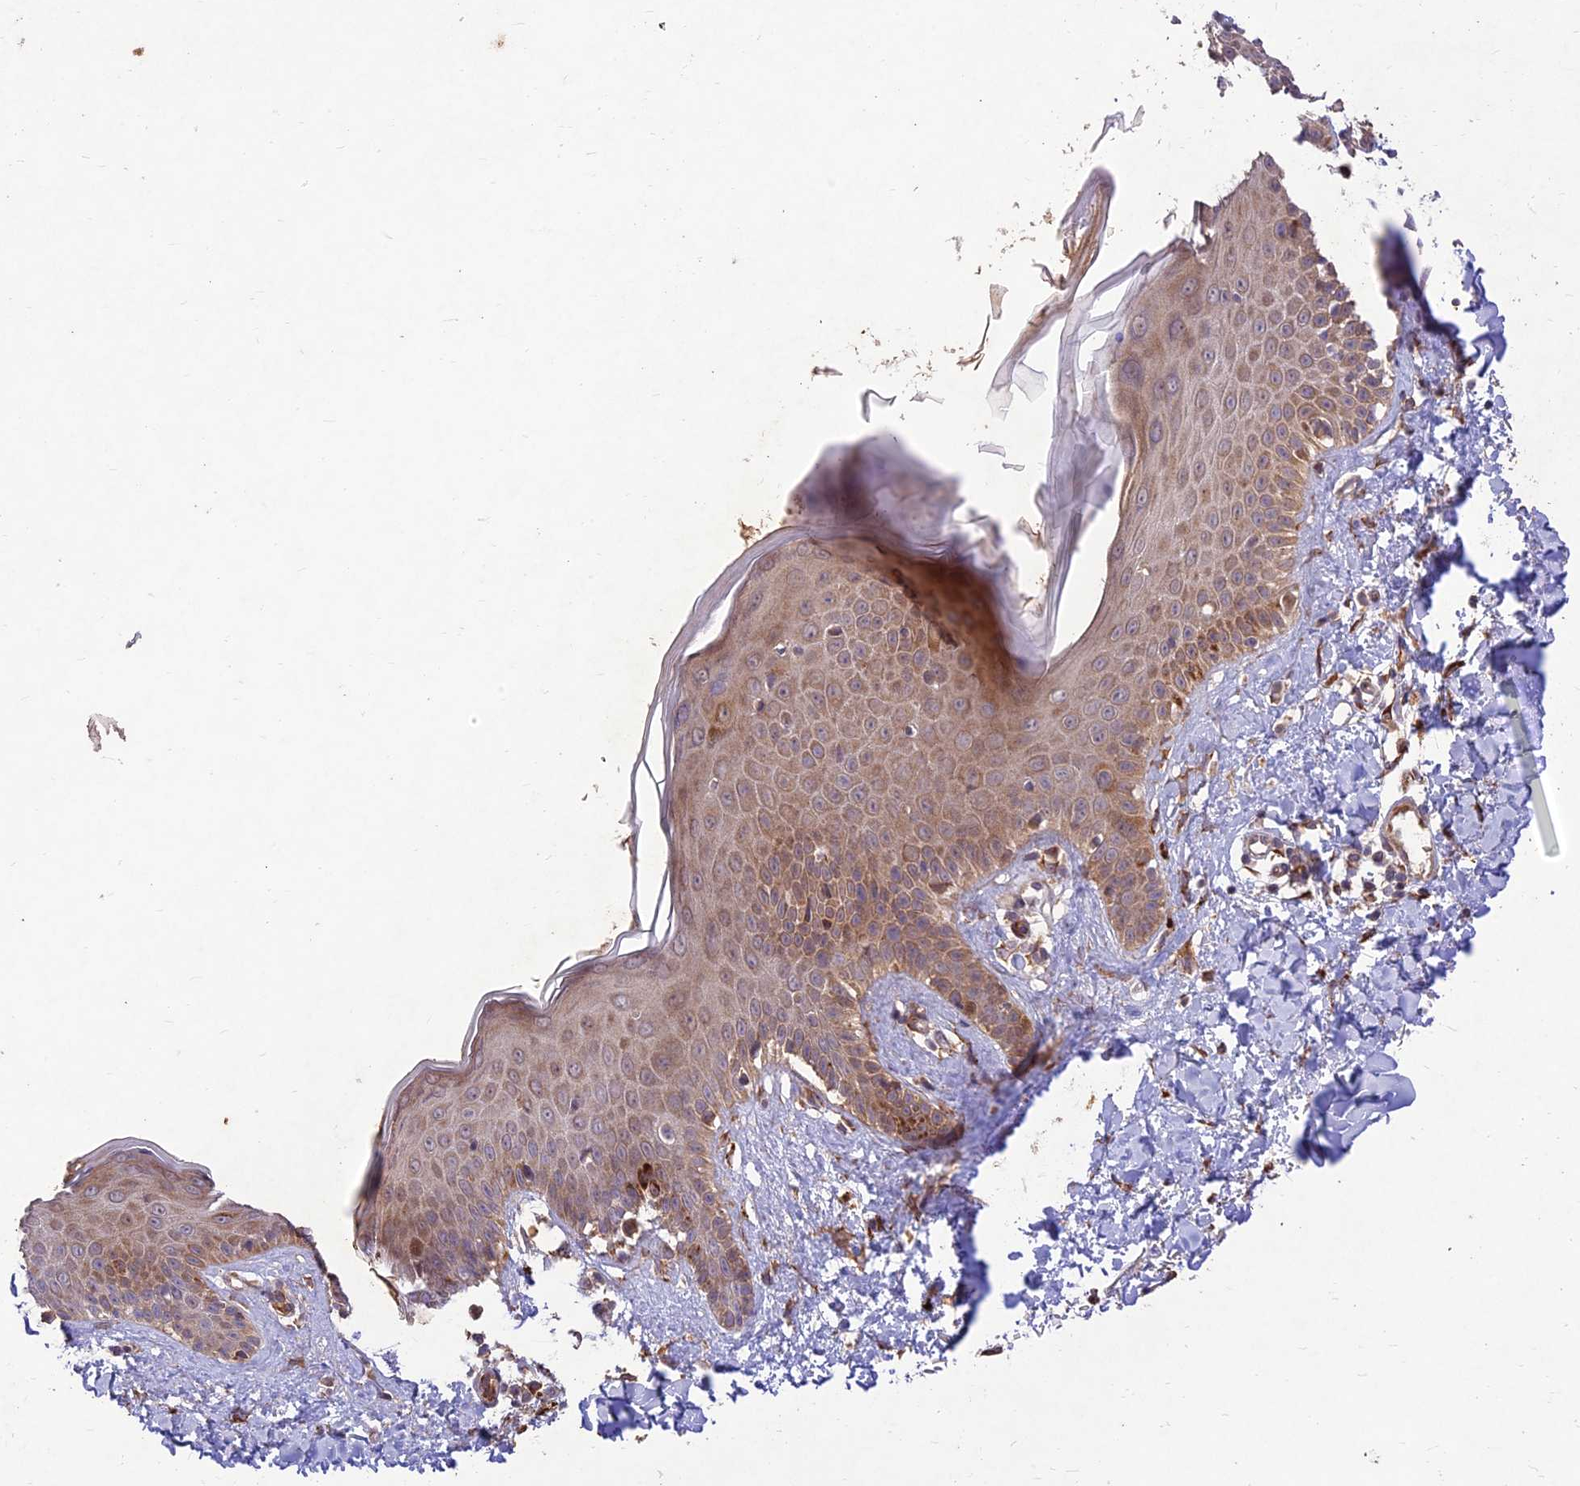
{"staining": {"intensity": "weak", "quantity": ">75%", "location": "cytoplasmic/membranous"}, "tissue": "skin", "cell_type": "Fibroblasts", "image_type": "normal", "snomed": [{"axis": "morphology", "description": "Normal tissue, NOS"}, {"axis": "topography", "description": "Skin"}], "caption": "Human skin stained for a protein (brown) exhibits weak cytoplasmic/membranous positive expression in about >75% of fibroblasts.", "gene": "PPP1R11", "patient": {"sex": "female", "age": 58}}